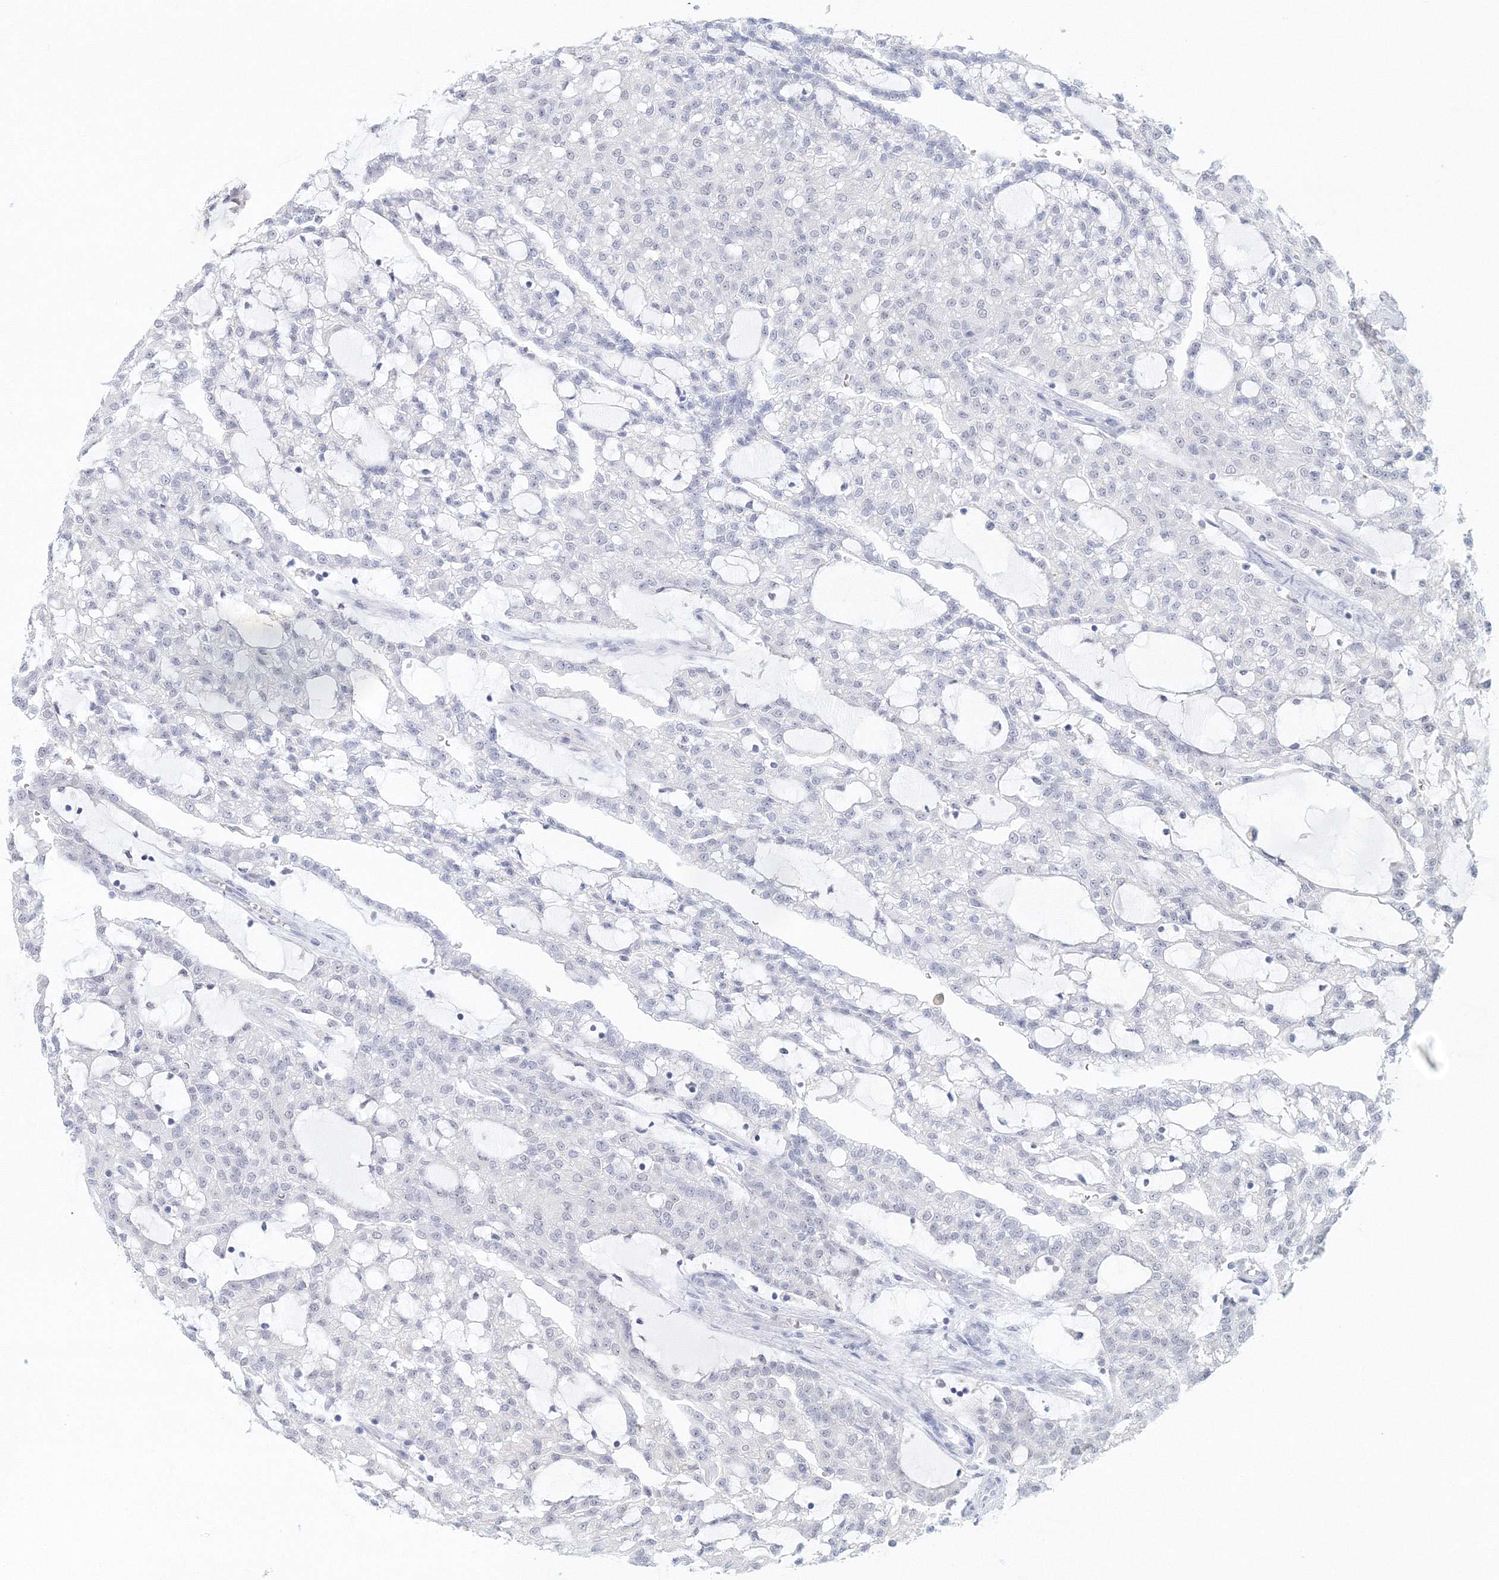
{"staining": {"intensity": "negative", "quantity": "none", "location": "none"}, "tissue": "renal cancer", "cell_type": "Tumor cells", "image_type": "cancer", "snomed": [{"axis": "morphology", "description": "Adenocarcinoma, NOS"}, {"axis": "topography", "description": "Kidney"}], "caption": "Immunohistochemistry micrograph of neoplastic tissue: human adenocarcinoma (renal) stained with DAB (3,3'-diaminobenzidine) demonstrates no significant protein positivity in tumor cells.", "gene": "VSIG1", "patient": {"sex": "male", "age": 63}}